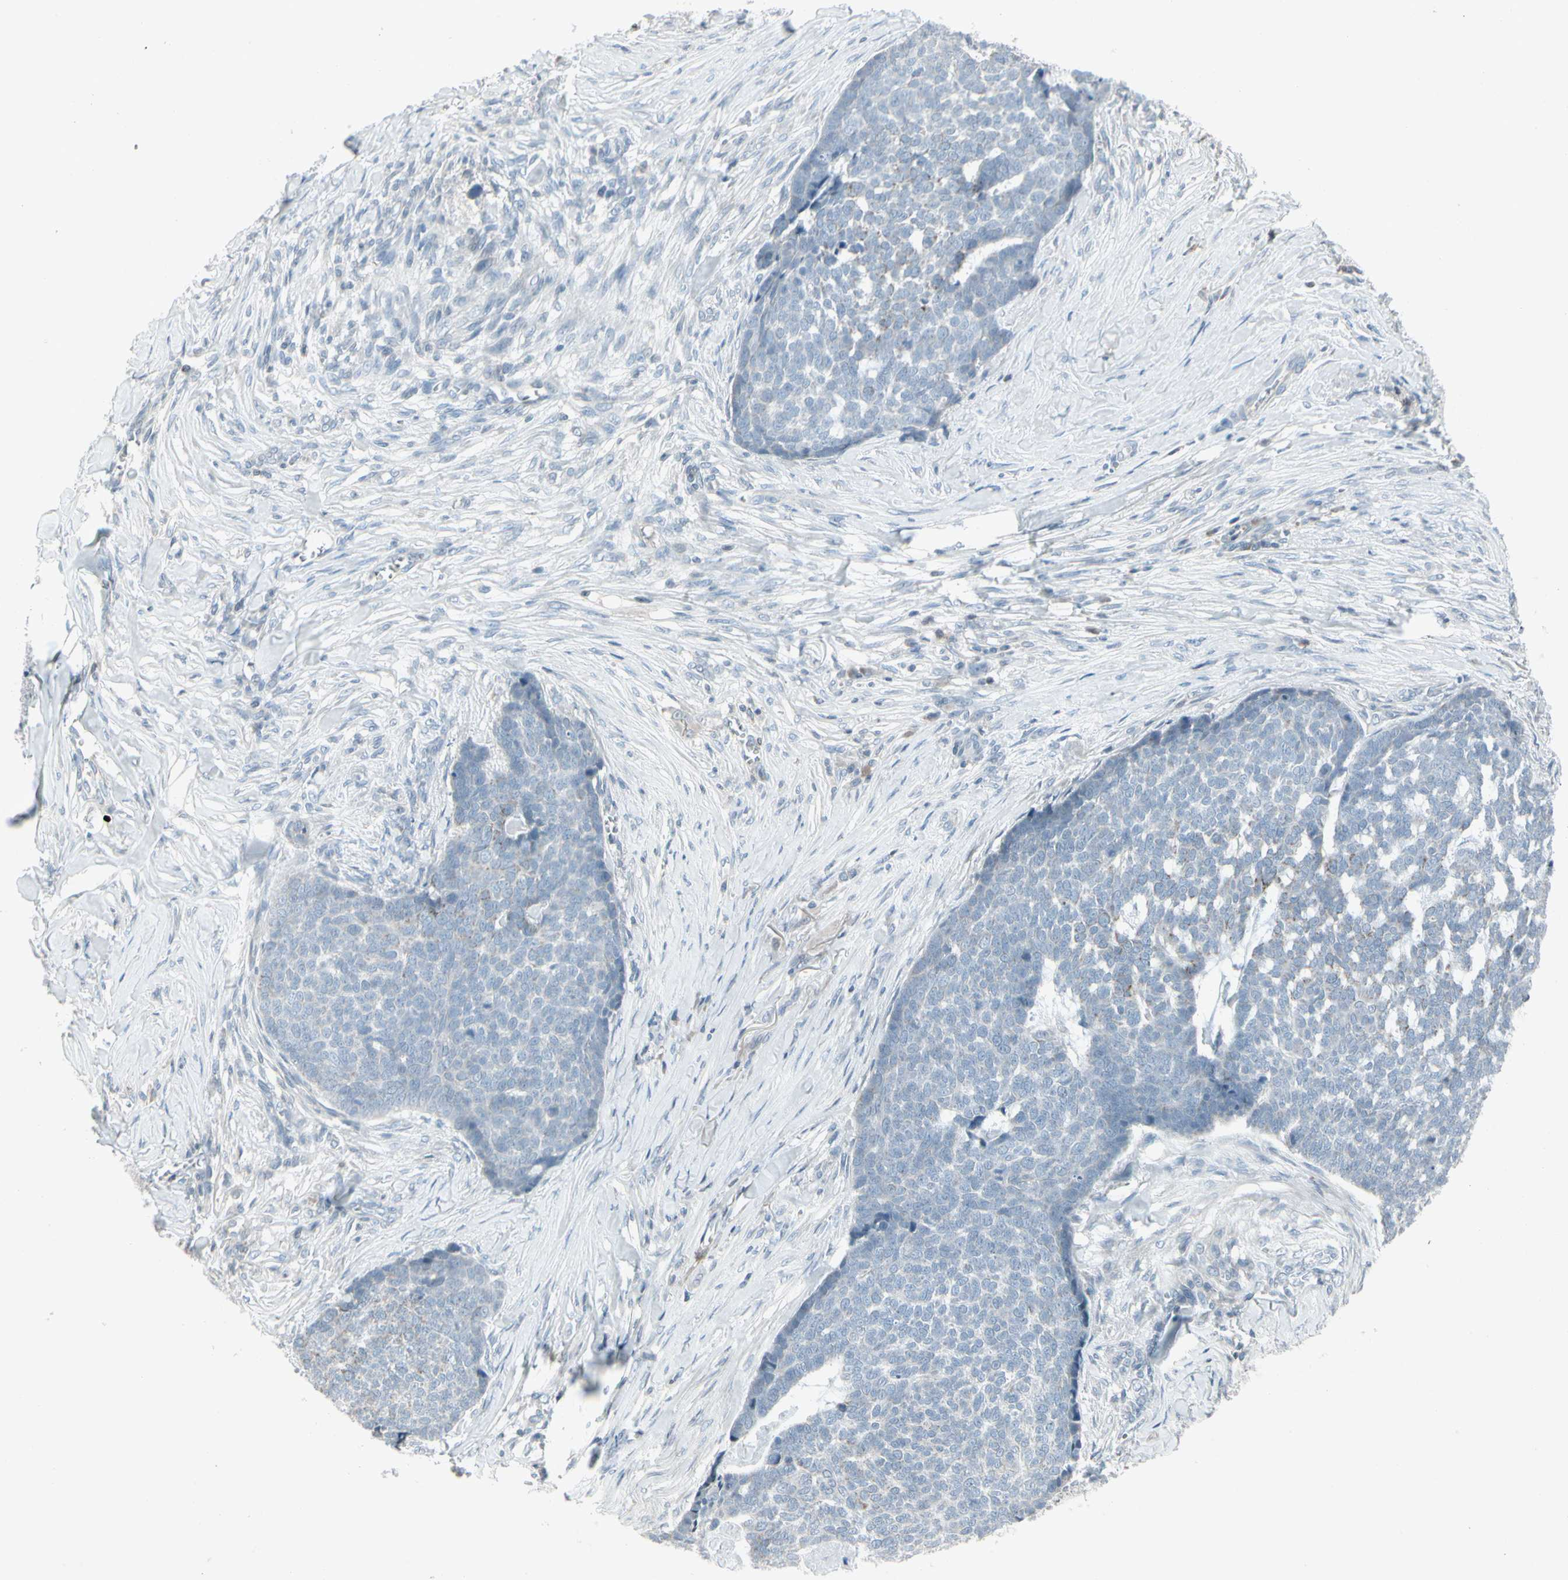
{"staining": {"intensity": "moderate", "quantity": "<25%", "location": "cytoplasmic/membranous"}, "tissue": "skin cancer", "cell_type": "Tumor cells", "image_type": "cancer", "snomed": [{"axis": "morphology", "description": "Basal cell carcinoma"}, {"axis": "topography", "description": "Skin"}], "caption": "A brown stain shows moderate cytoplasmic/membranous expression of a protein in human skin basal cell carcinoma tumor cells.", "gene": "ARG2", "patient": {"sex": "male", "age": 84}}